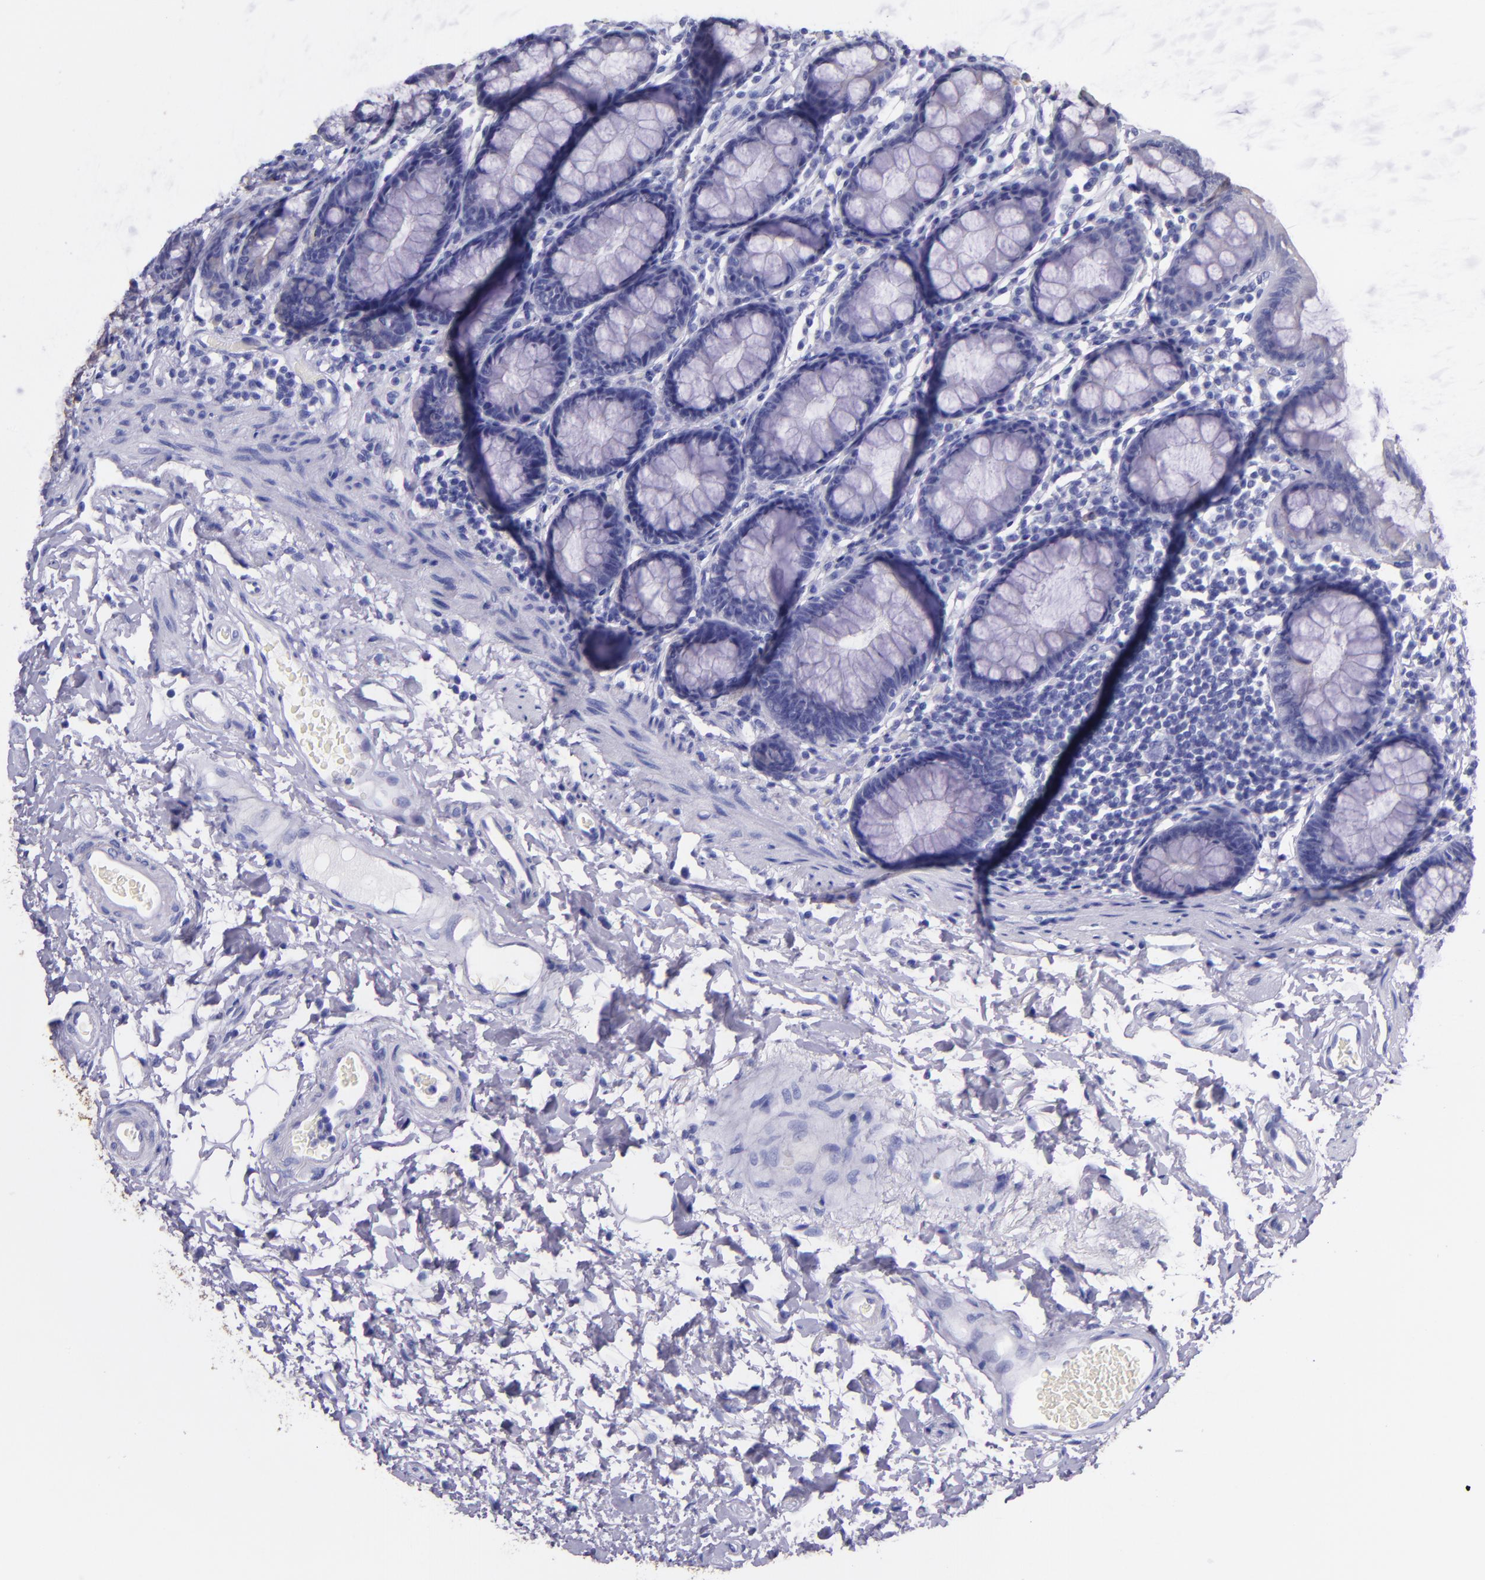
{"staining": {"intensity": "negative", "quantity": "none", "location": "none"}, "tissue": "rectum", "cell_type": "Glandular cells", "image_type": "normal", "snomed": [{"axis": "morphology", "description": "Normal tissue, NOS"}, {"axis": "topography", "description": "Rectum"}], "caption": "A micrograph of human rectum is negative for staining in glandular cells. (DAB immunohistochemistry visualized using brightfield microscopy, high magnification).", "gene": "KRT4", "patient": {"sex": "male", "age": 92}}